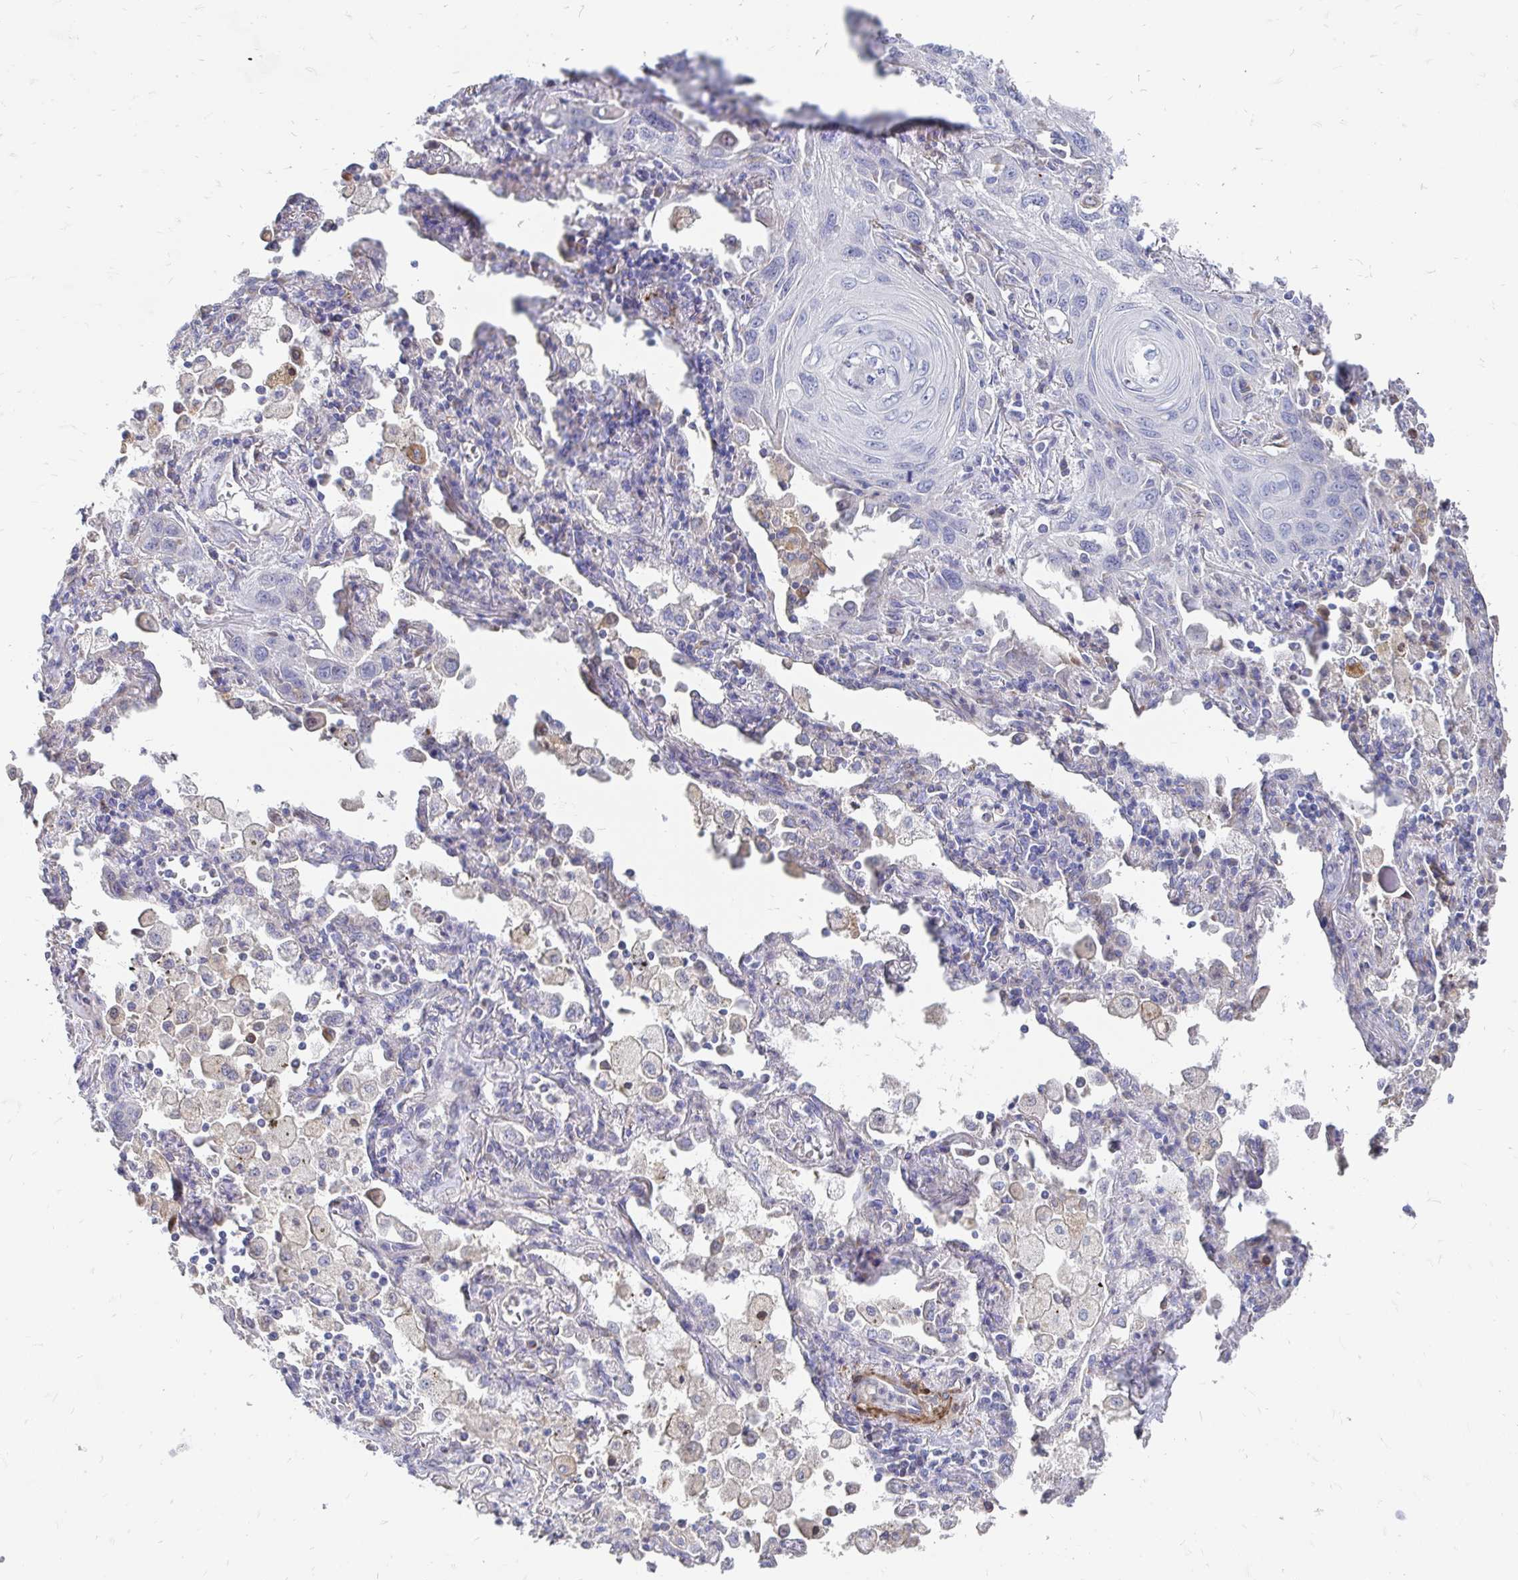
{"staining": {"intensity": "negative", "quantity": "none", "location": "none"}, "tissue": "lung cancer", "cell_type": "Tumor cells", "image_type": "cancer", "snomed": [{"axis": "morphology", "description": "Squamous cell carcinoma, NOS"}, {"axis": "topography", "description": "Lung"}], "caption": "Immunohistochemistry (IHC) micrograph of neoplastic tissue: squamous cell carcinoma (lung) stained with DAB (3,3'-diaminobenzidine) demonstrates no significant protein expression in tumor cells.", "gene": "CDKL1", "patient": {"sex": "male", "age": 79}}